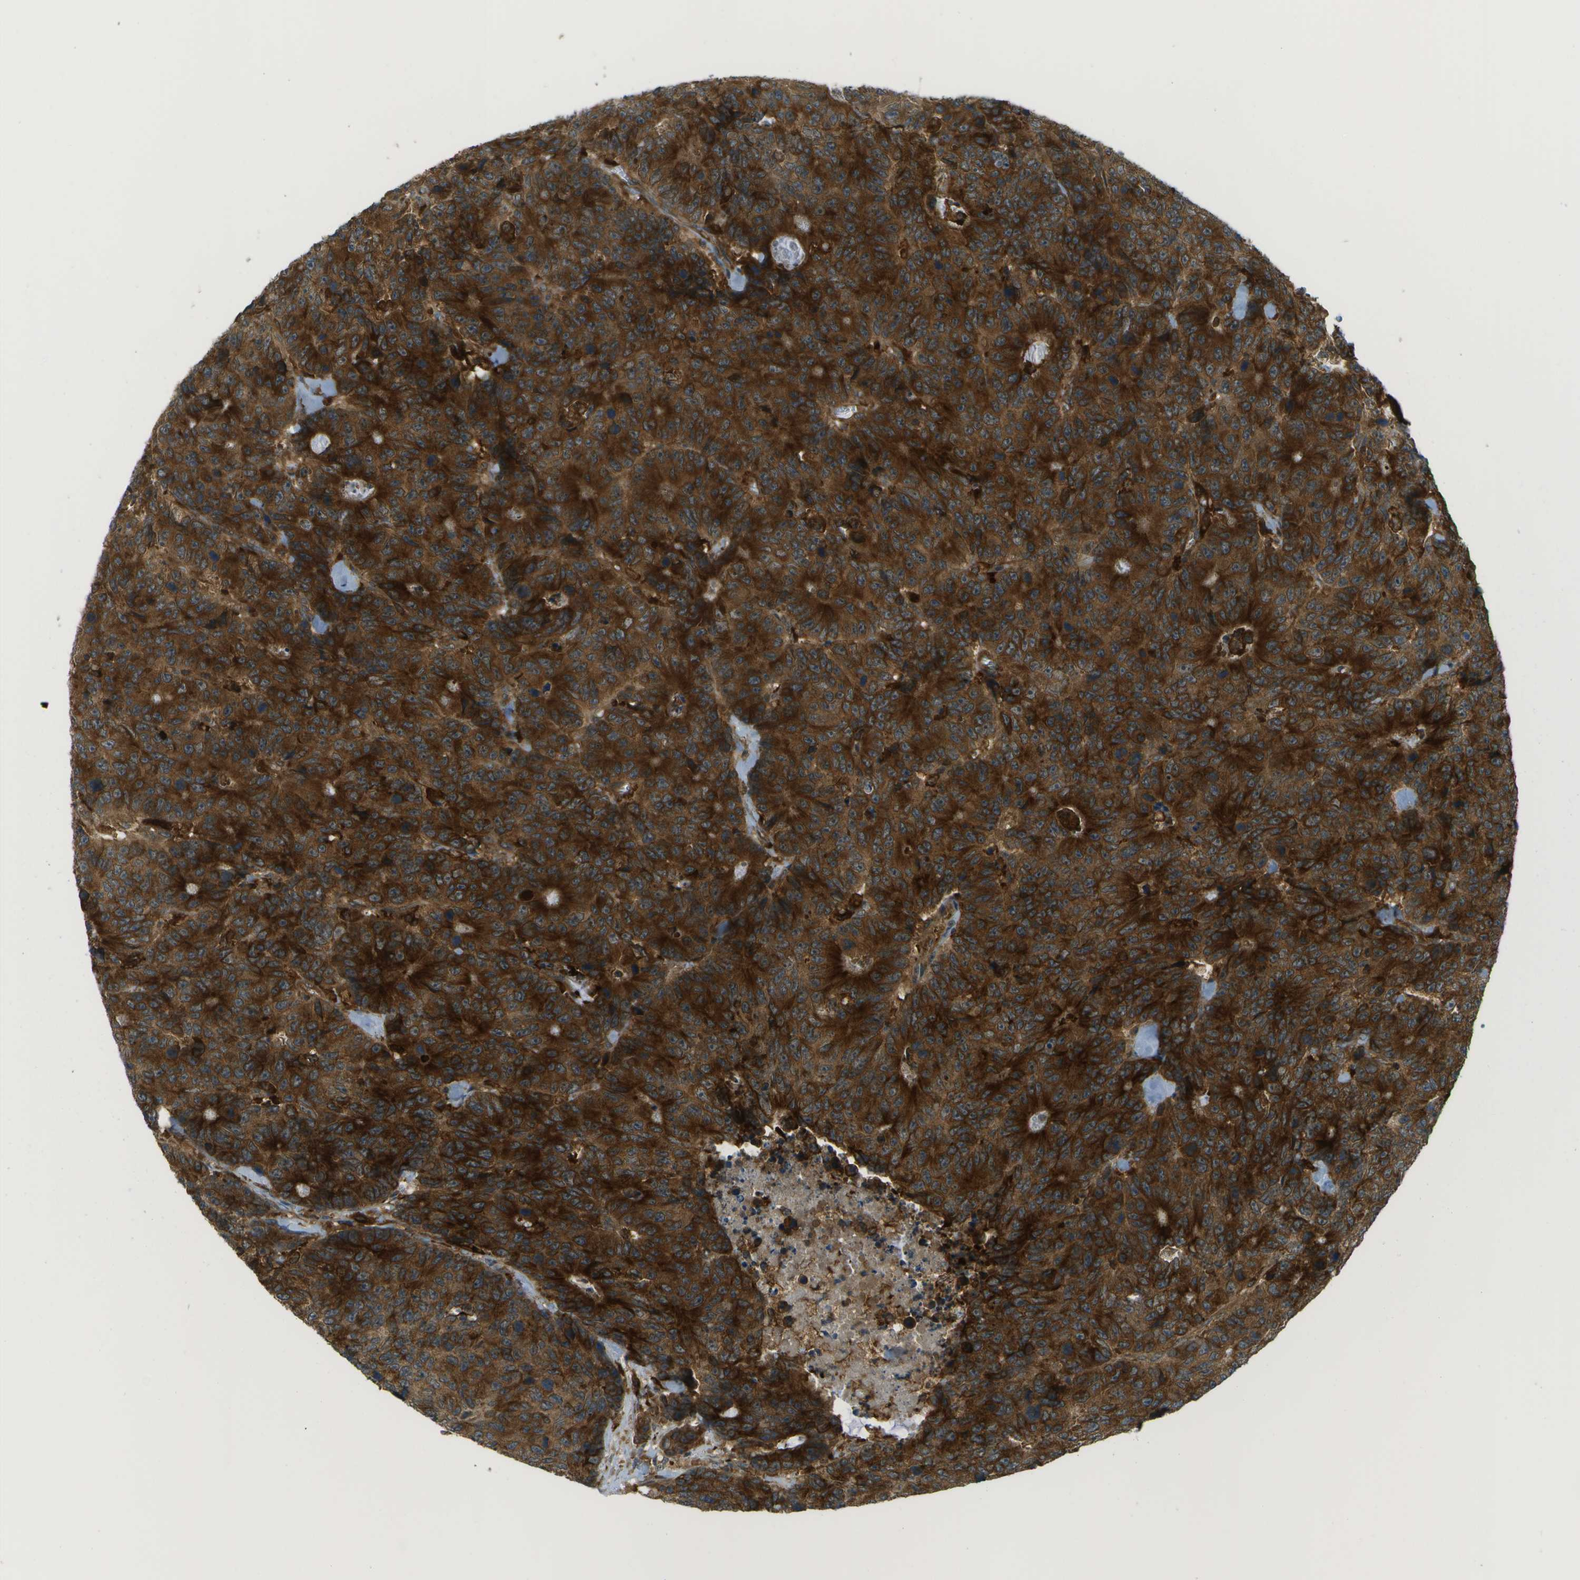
{"staining": {"intensity": "moderate", "quantity": "25%-75%", "location": "cytoplasmic/membranous"}, "tissue": "colorectal cancer", "cell_type": "Tumor cells", "image_type": "cancer", "snomed": [{"axis": "morphology", "description": "Adenocarcinoma, NOS"}, {"axis": "topography", "description": "Colon"}], "caption": "Colorectal cancer (adenocarcinoma) stained with a protein marker exhibits moderate staining in tumor cells.", "gene": "TMTC1", "patient": {"sex": "female", "age": 86}}